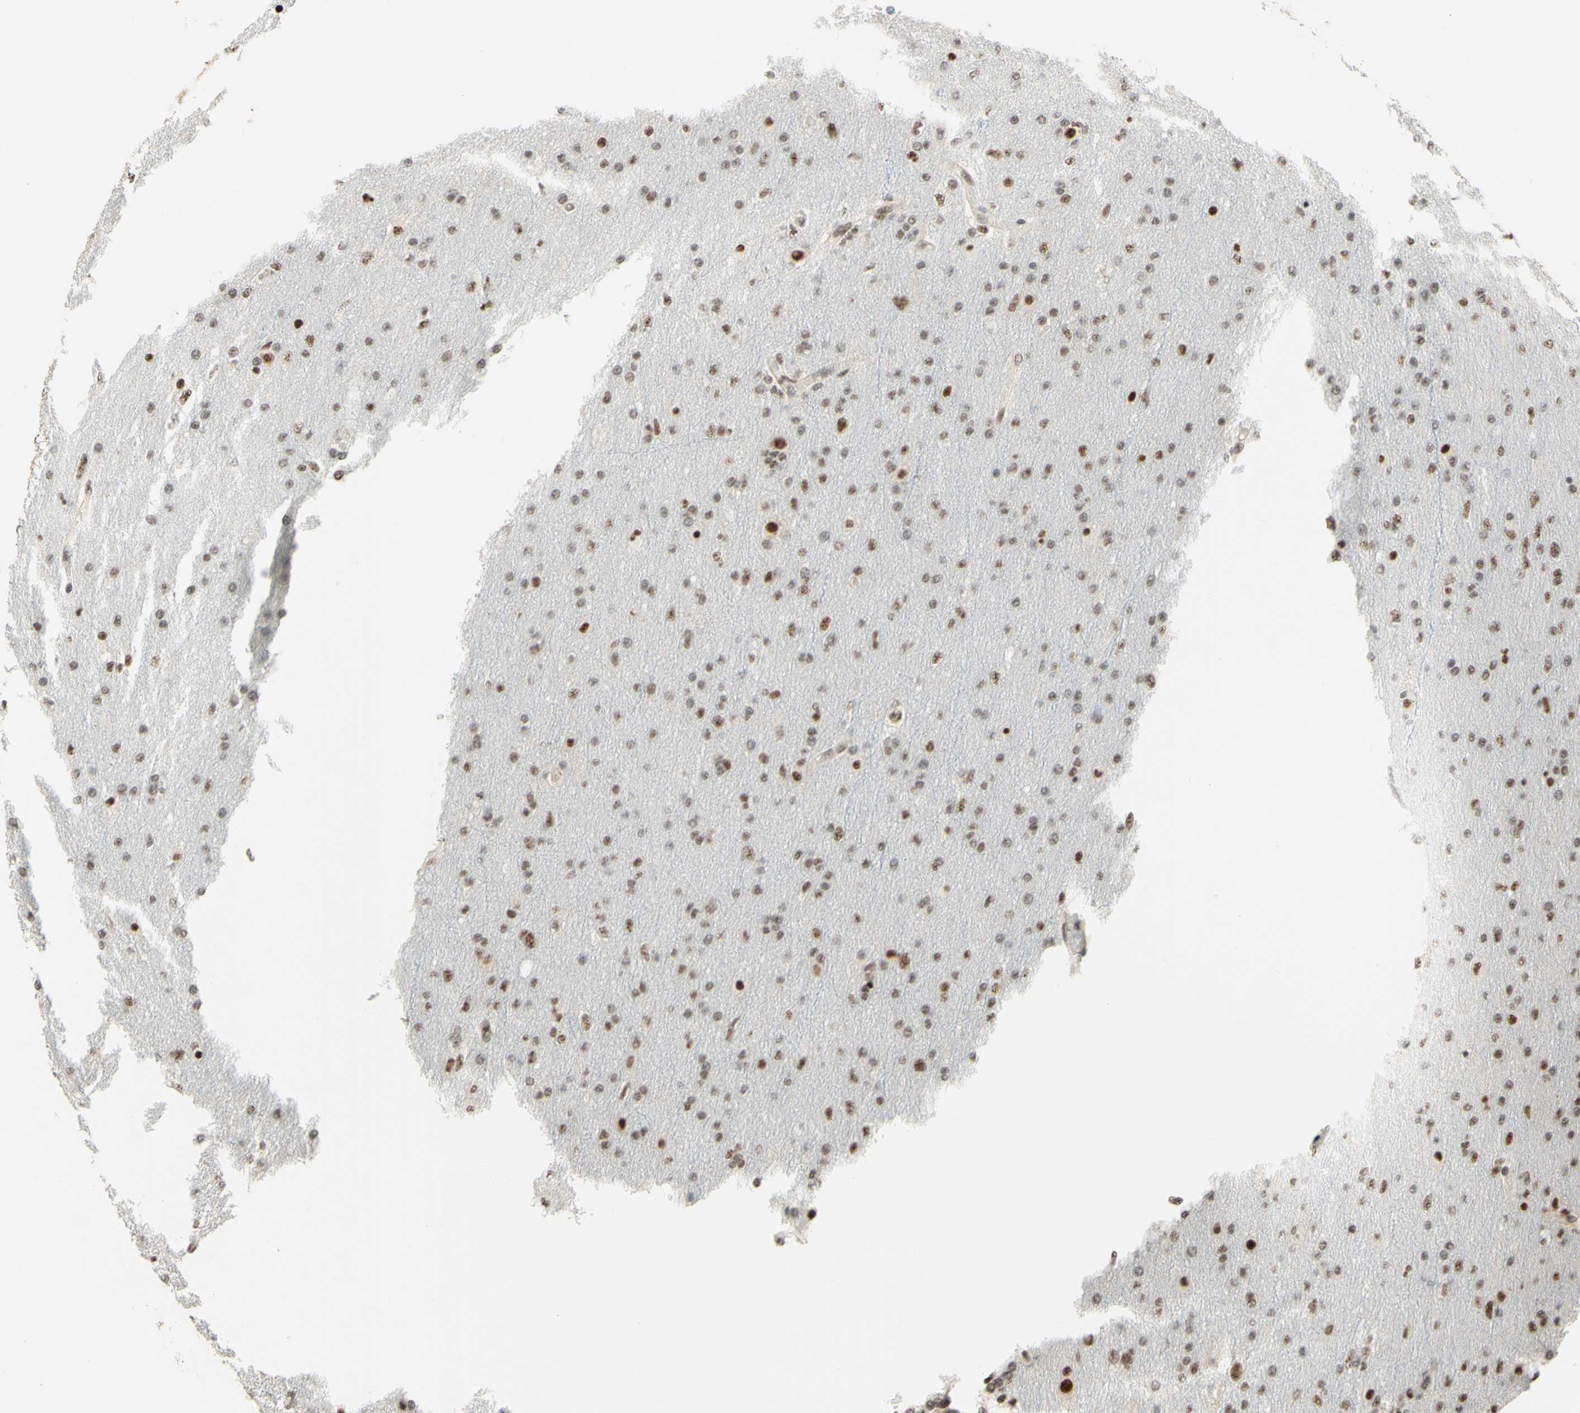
{"staining": {"intensity": "moderate", "quantity": "25%-75%", "location": "nuclear"}, "tissue": "glioma", "cell_type": "Tumor cells", "image_type": "cancer", "snomed": [{"axis": "morphology", "description": "Glioma, malignant, High grade"}, {"axis": "topography", "description": "Cerebral cortex"}], "caption": "Protein expression analysis of human glioma reveals moderate nuclear expression in approximately 25%-75% of tumor cells. (DAB (3,3'-diaminobenzidine) IHC, brown staining for protein, blue staining for nuclei).", "gene": "SAP18", "patient": {"sex": "female", "age": 36}}